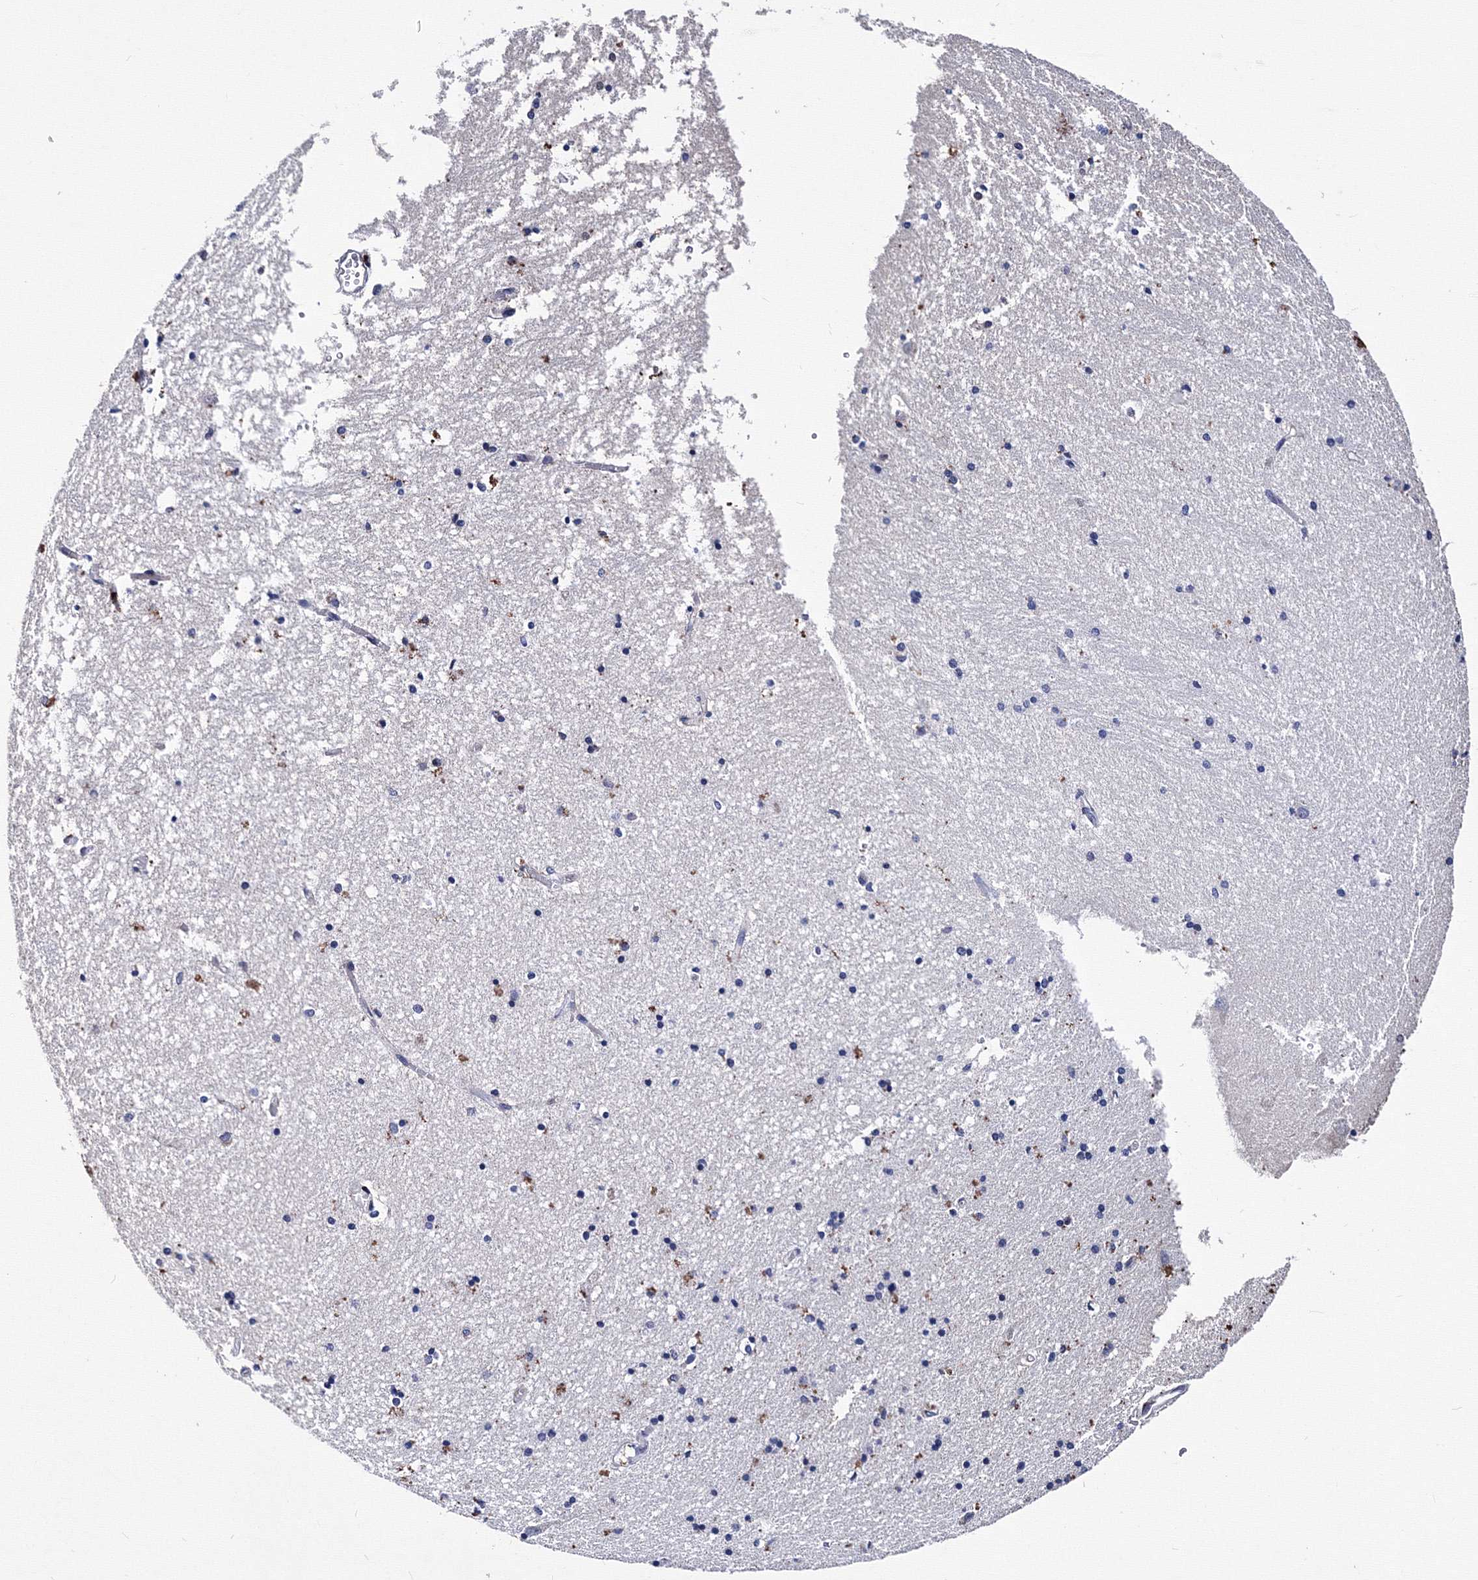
{"staining": {"intensity": "negative", "quantity": "none", "location": "none"}, "tissue": "hippocampus", "cell_type": "Glial cells", "image_type": "normal", "snomed": [{"axis": "morphology", "description": "Normal tissue, NOS"}, {"axis": "topography", "description": "Hippocampus"}], "caption": "DAB immunohistochemical staining of benign human hippocampus demonstrates no significant staining in glial cells.", "gene": "PHYKPL", "patient": {"sex": "male", "age": 45}}